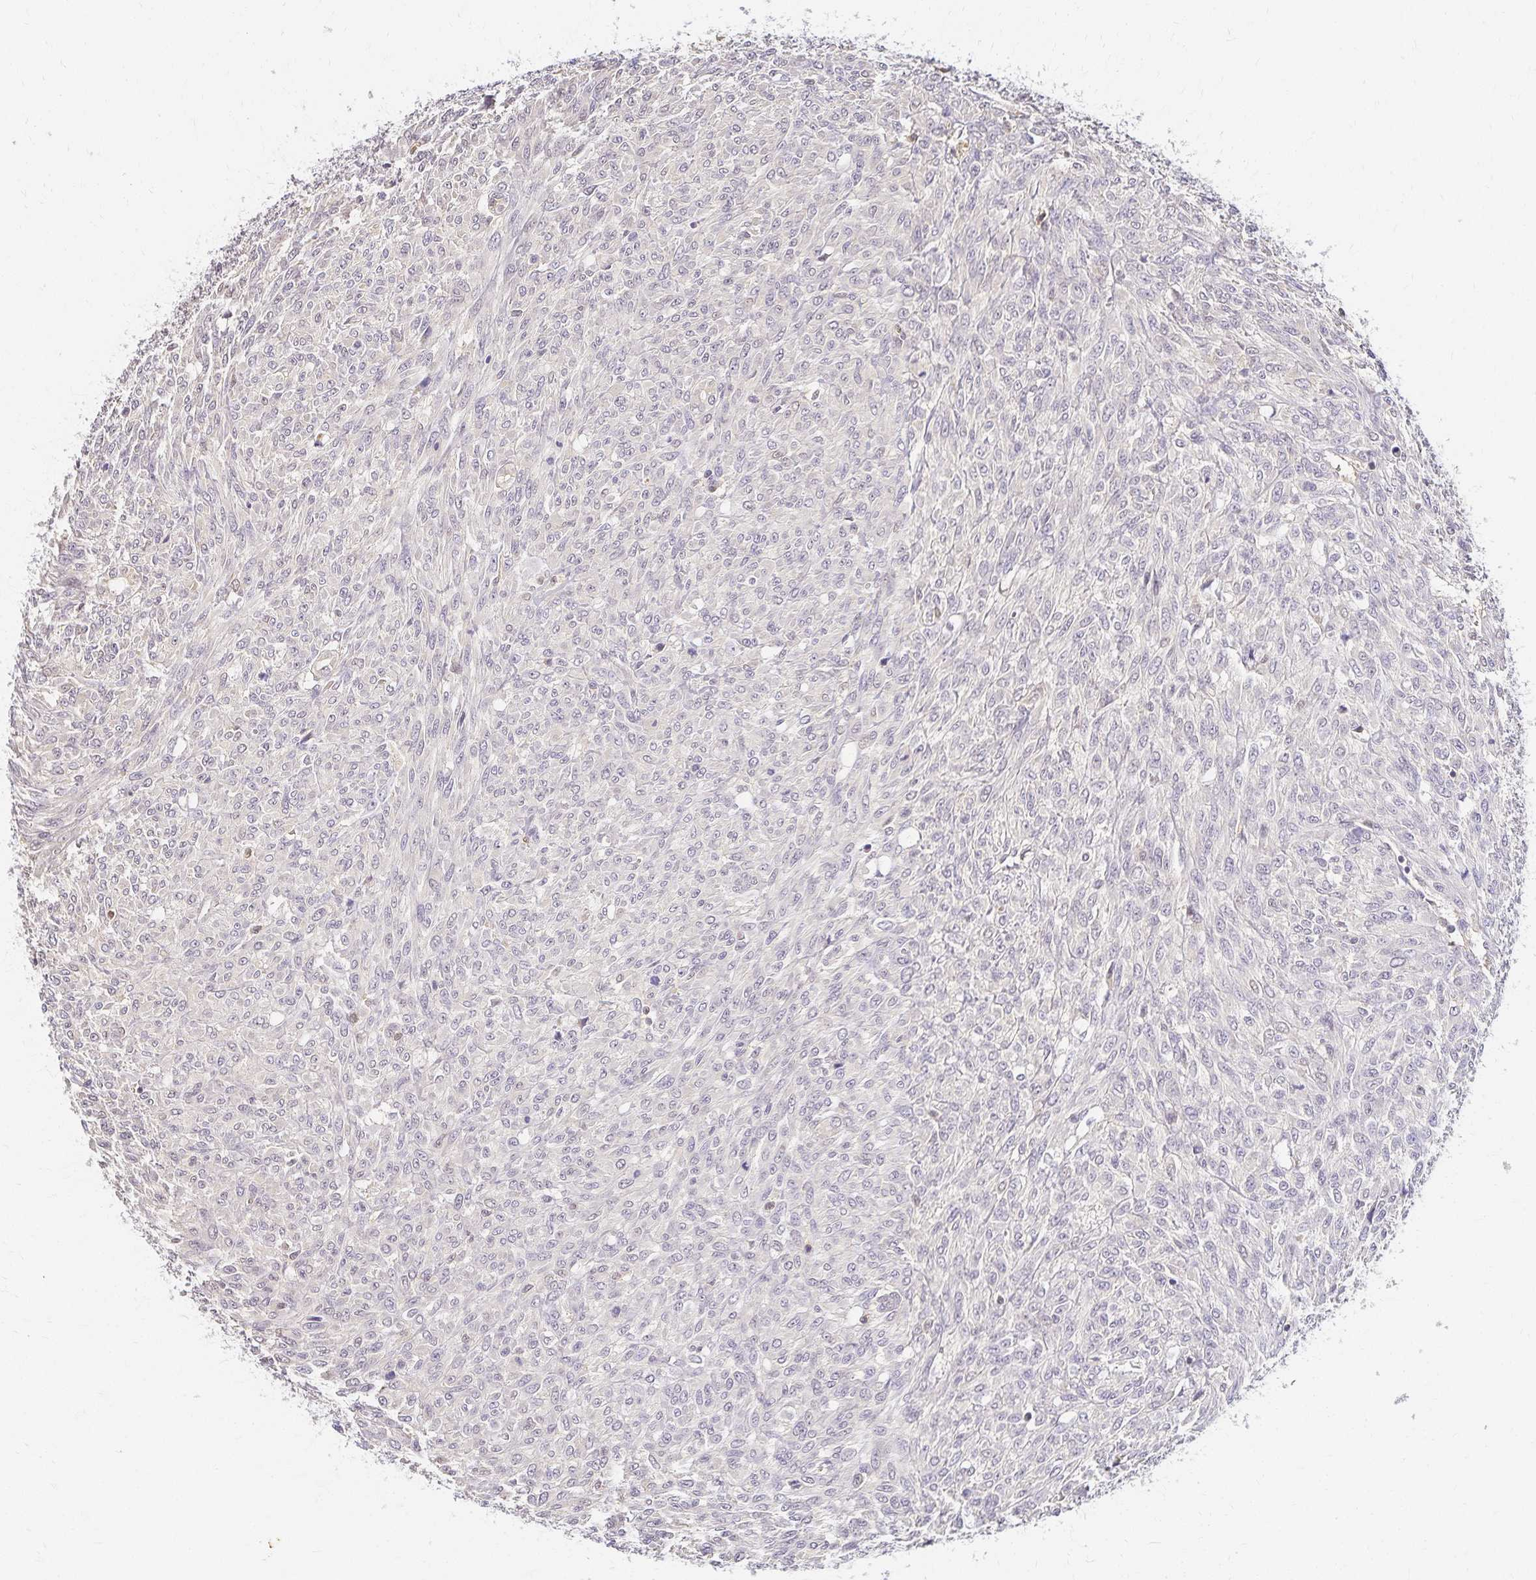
{"staining": {"intensity": "negative", "quantity": "none", "location": "none"}, "tissue": "renal cancer", "cell_type": "Tumor cells", "image_type": "cancer", "snomed": [{"axis": "morphology", "description": "Adenocarcinoma, NOS"}, {"axis": "topography", "description": "Kidney"}], "caption": "Immunohistochemical staining of human adenocarcinoma (renal) displays no significant positivity in tumor cells.", "gene": "AZGP1", "patient": {"sex": "male", "age": 58}}